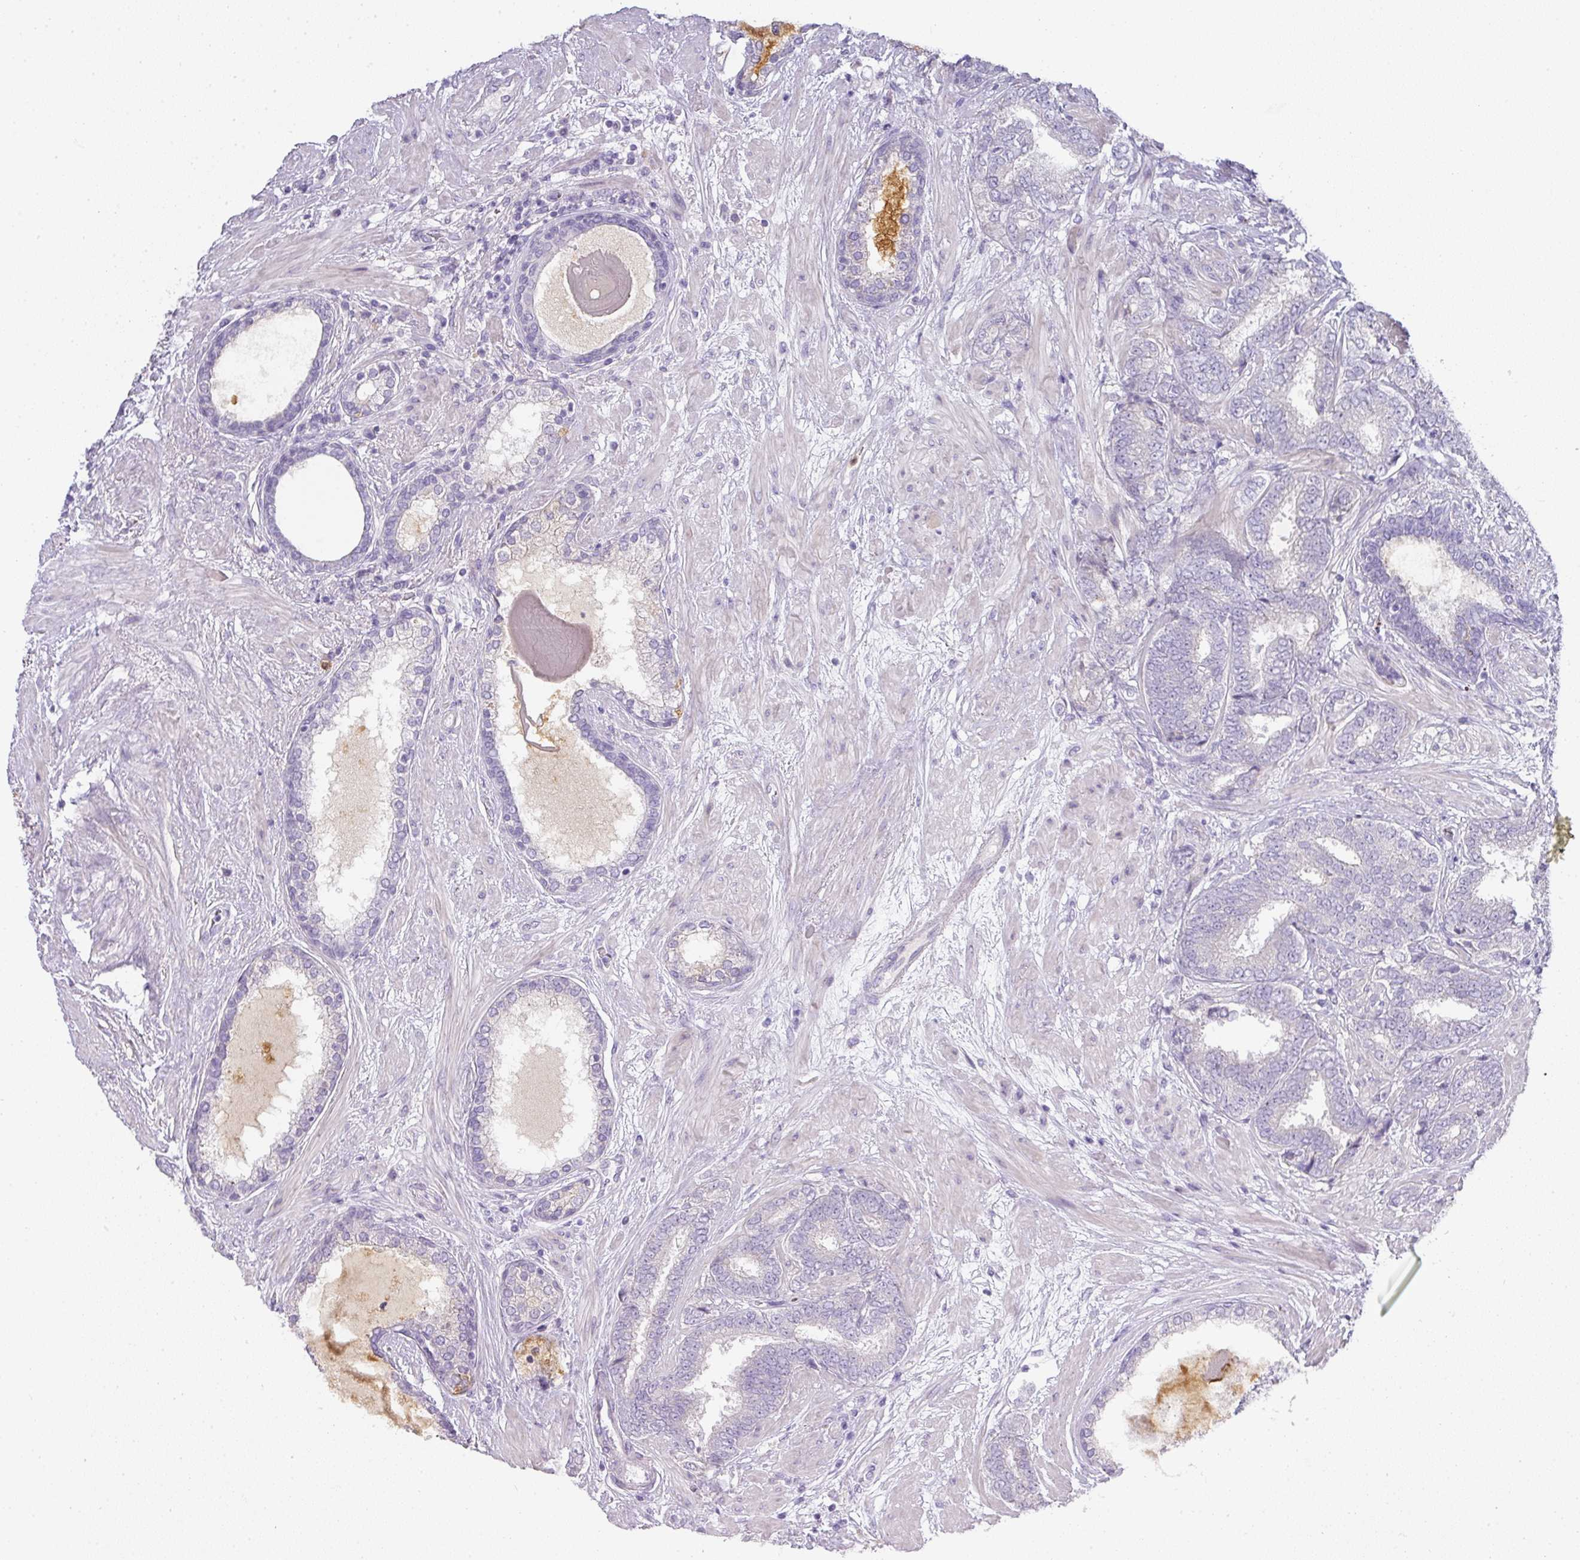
{"staining": {"intensity": "negative", "quantity": "none", "location": "none"}, "tissue": "prostate cancer", "cell_type": "Tumor cells", "image_type": "cancer", "snomed": [{"axis": "morphology", "description": "Adenocarcinoma, High grade"}, {"axis": "topography", "description": "Prostate"}], "caption": "Protein analysis of adenocarcinoma (high-grade) (prostate) demonstrates no significant positivity in tumor cells. (DAB immunohistochemistry (IHC) visualized using brightfield microscopy, high magnification).", "gene": "HHEX", "patient": {"sex": "male", "age": 72}}